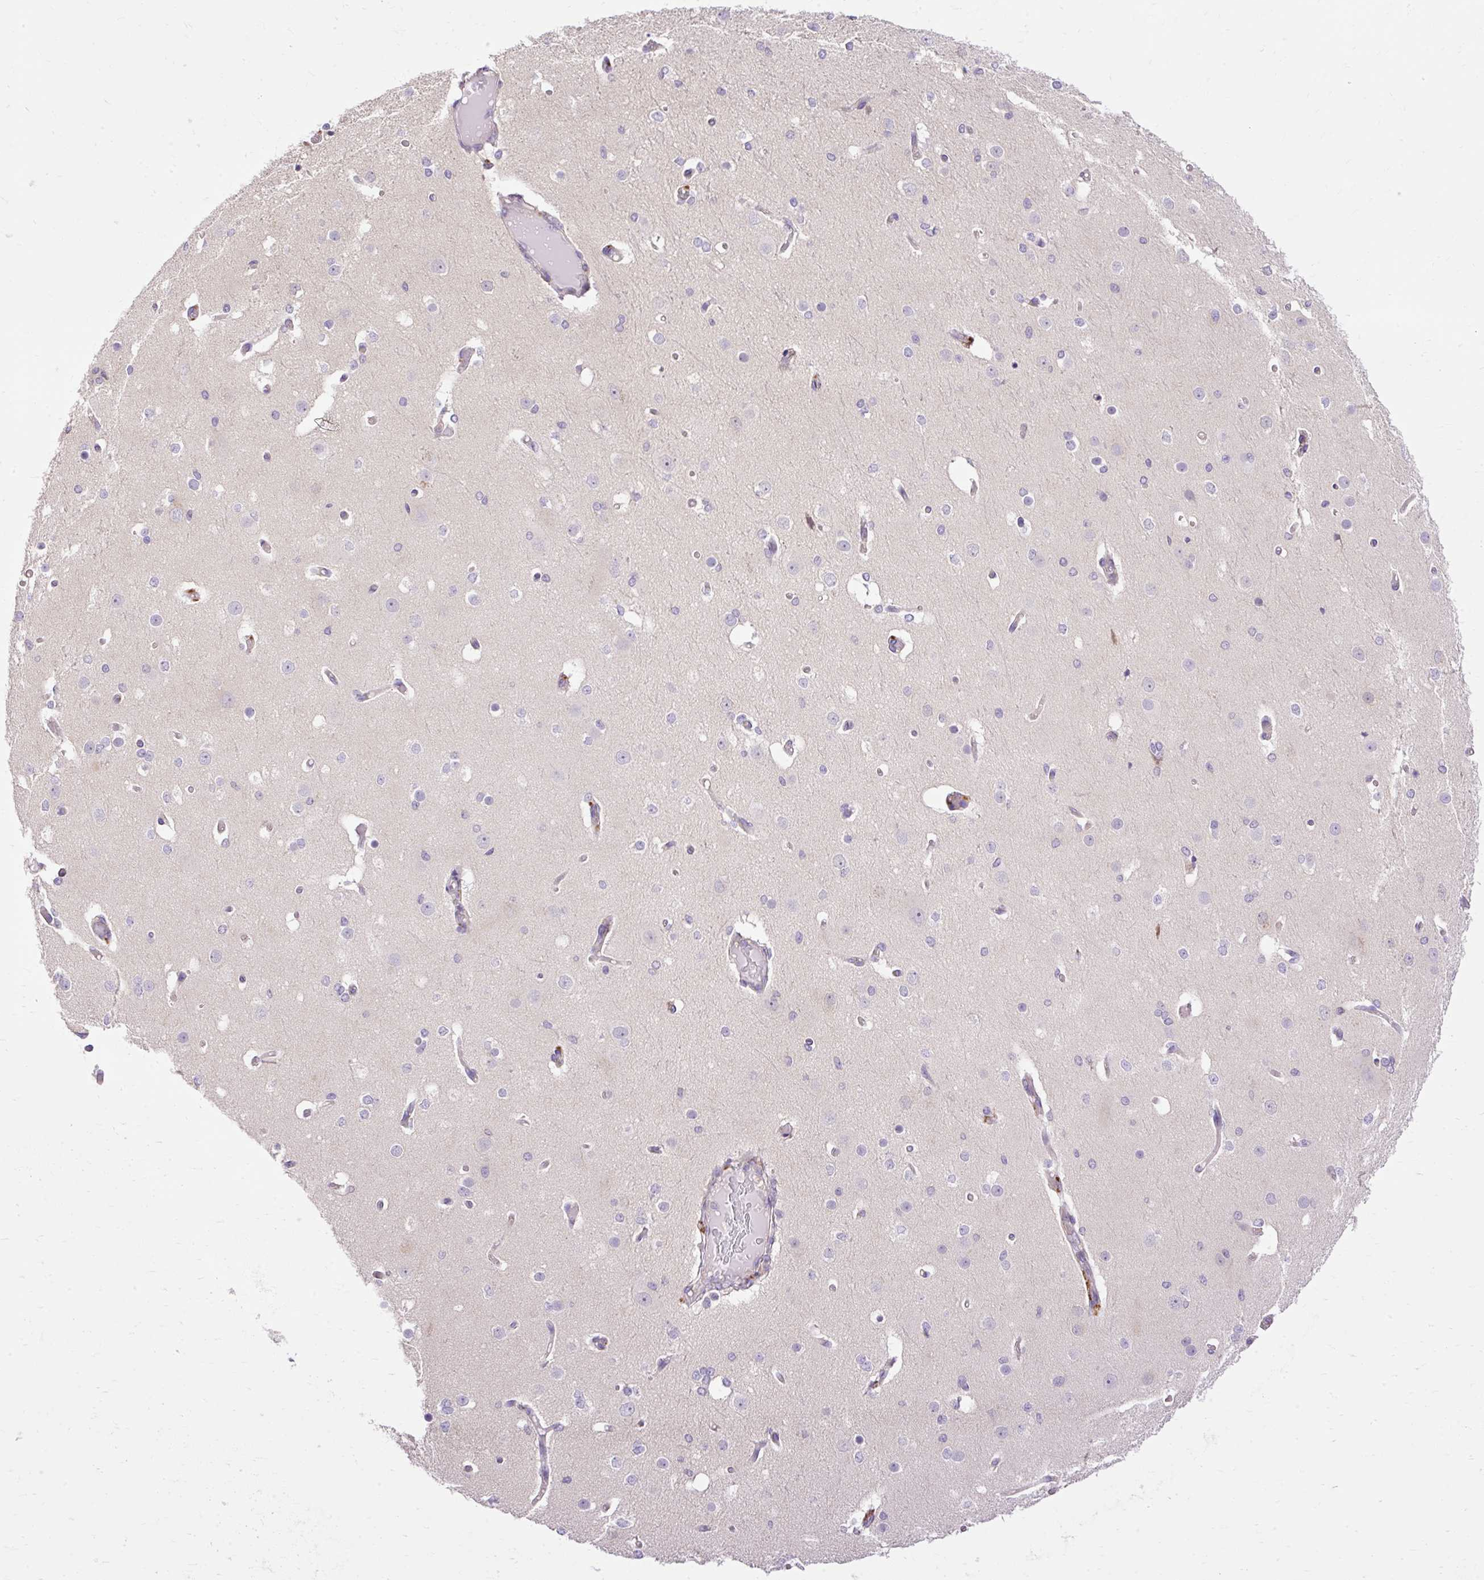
{"staining": {"intensity": "negative", "quantity": "none", "location": "none"}, "tissue": "cerebral cortex", "cell_type": "Endothelial cells", "image_type": "normal", "snomed": [{"axis": "morphology", "description": "Normal tissue, NOS"}, {"axis": "morphology", "description": "Inflammation, NOS"}, {"axis": "topography", "description": "Cerebral cortex"}], "caption": "A histopathology image of human cerebral cortex is negative for staining in endothelial cells. The staining was performed using DAB (3,3'-diaminobenzidine) to visualize the protein expression in brown, while the nuclei were stained in blue with hematoxylin (Magnification: 20x).", "gene": "HEXB", "patient": {"sex": "male", "age": 6}}